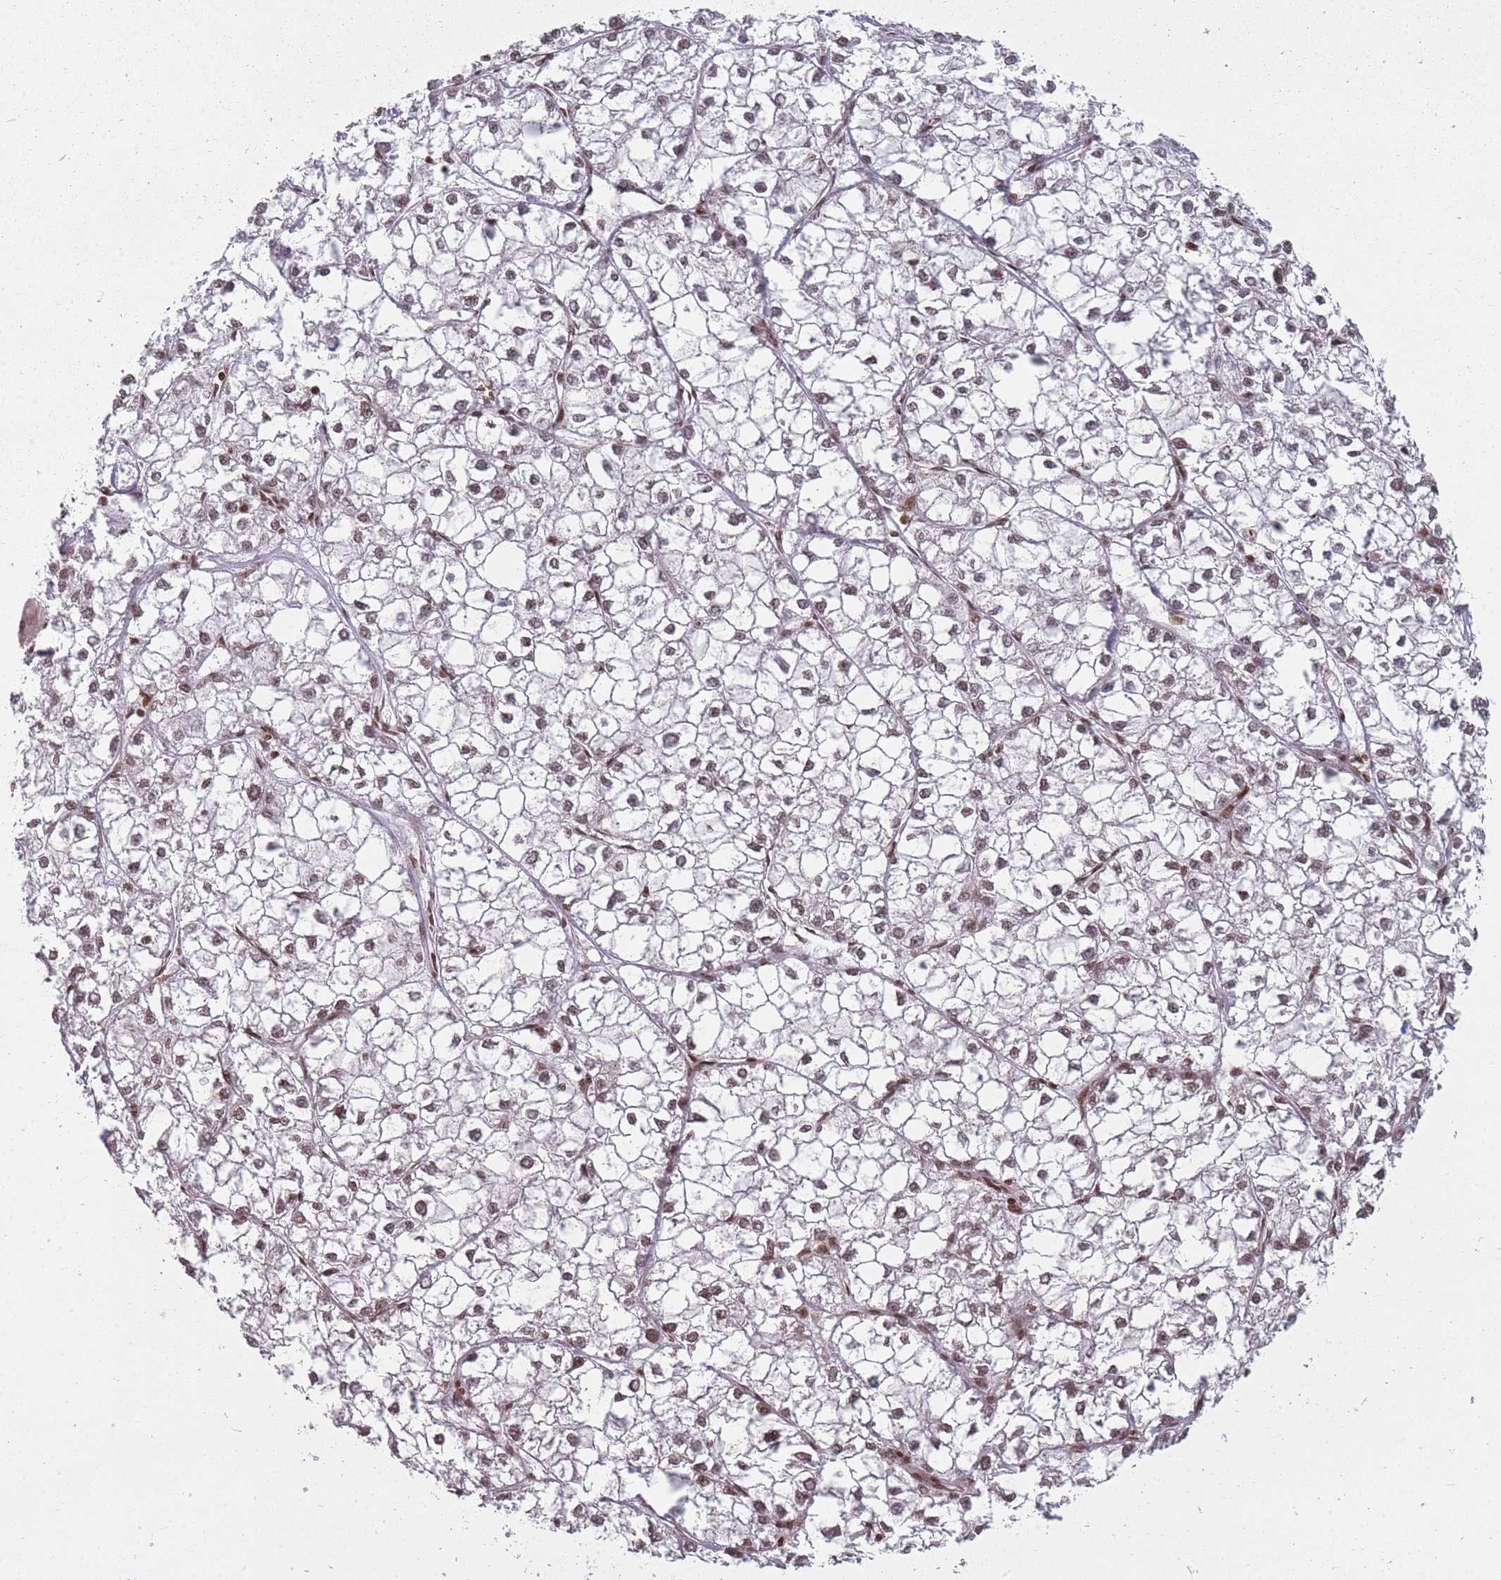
{"staining": {"intensity": "weak", "quantity": "25%-75%", "location": "nuclear"}, "tissue": "liver cancer", "cell_type": "Tumor cells", "image_type": "cancer", "snomed": [{"axis": "morphology", "description": "Carcinoma, Hepatocellular, NOS"}, {"axis": "topography", "description": "Liver"}], "caption": "Immunohistochemistry staining of hepatocellular carcinoma (liver), which shows low levels of weak nuclear positivity in about 25%-75% of tumor cells indicating weak nuclear protein positivity. The staining was performed using DAB (brown) for protein detection and nuclei were counterstained in hematoxylin (blue).", "gene": "TMC6", "patient": {"sex": "female", "age": 43}}